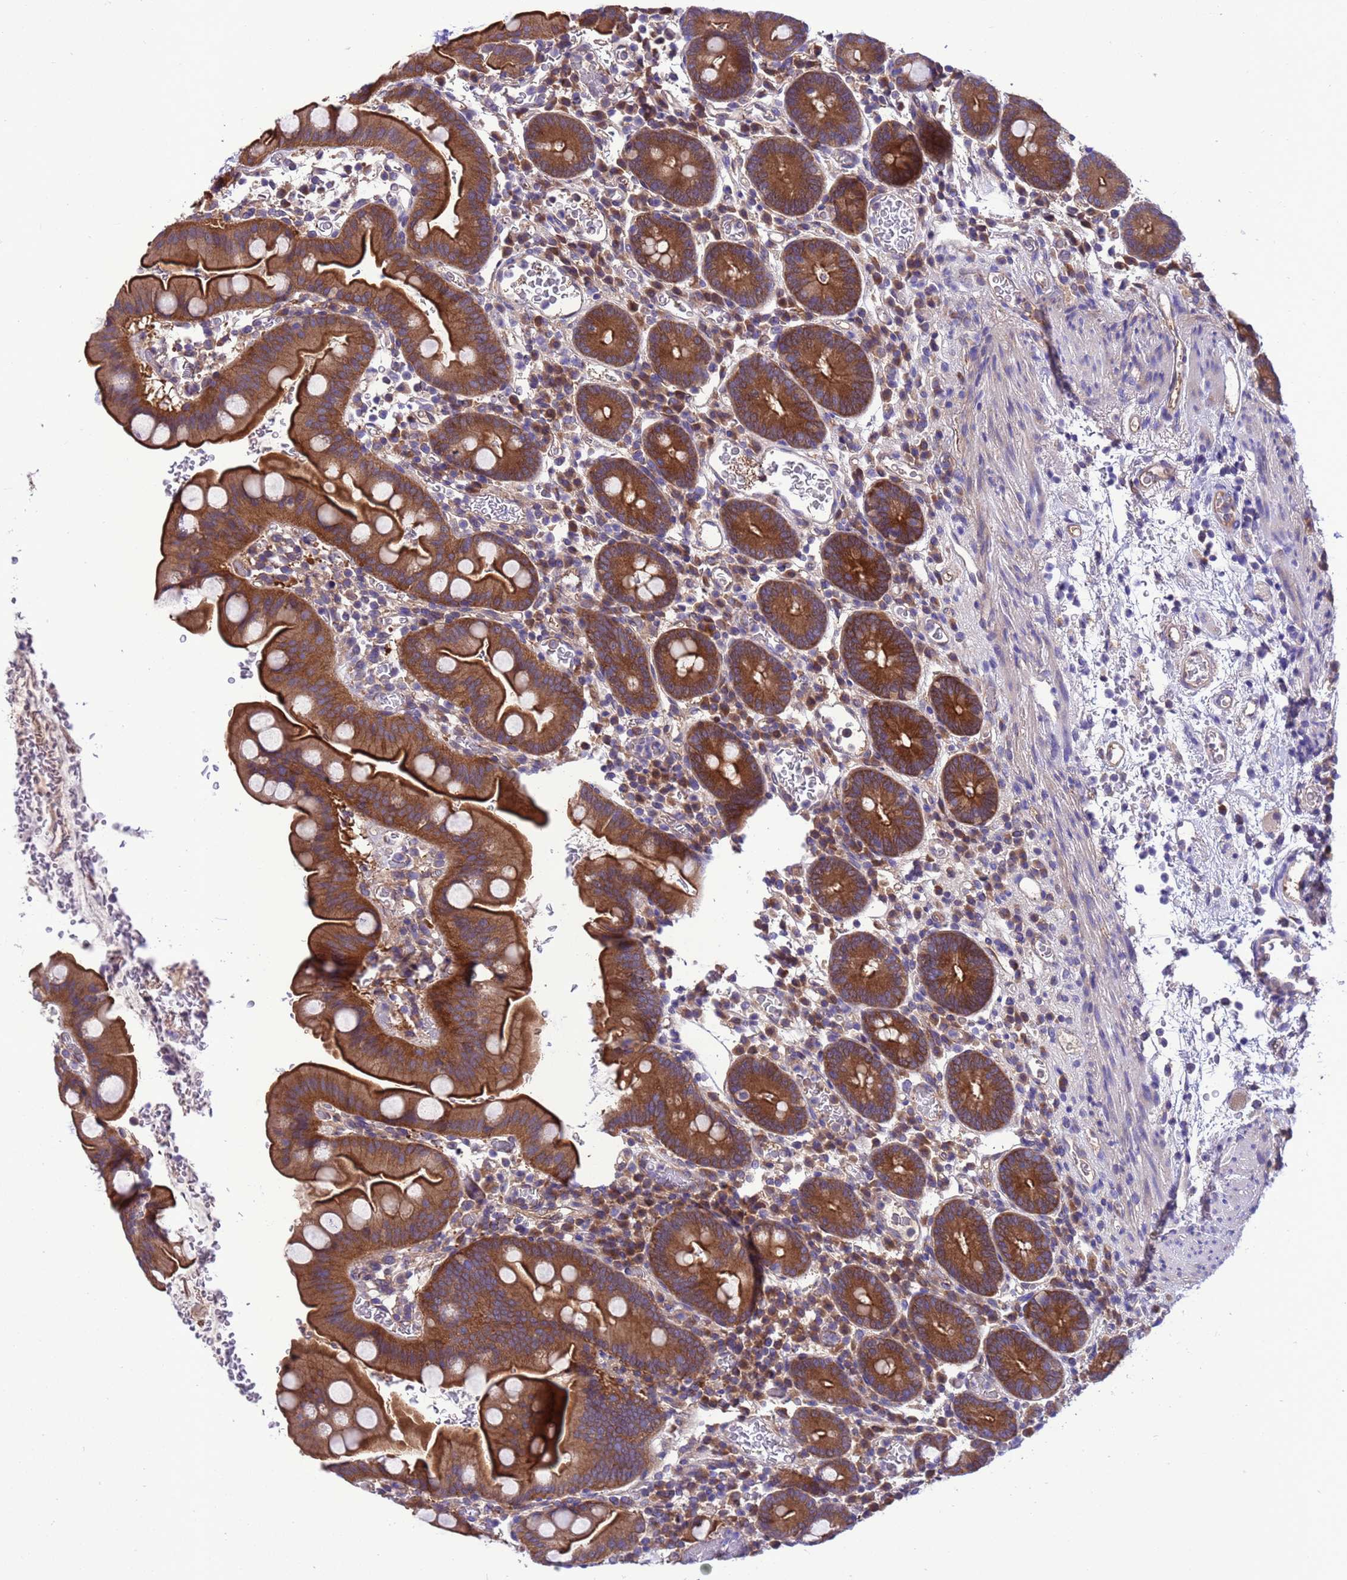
{"staining": {"intensity": "strong", "quantity": ">75%", "location": "cytoplasmic/membranous"}, "tissue": "small intestine", "cell_type": "Glandular cells", "image_type": "normal", "snomed": [{"axis": "morphology", "description": "Normal tissue, NOS"}, {"axis": "topography", "description": "Stomach, upper"}, {"axis": "topography", "description": "Stomach, lower"}, {"axis": "topography", "description": "Small intestine"}], "caption": "The image displays immunohistochemical staining of benign small intestine. There is strong cytoplasmic/membranous positivity is identified in about >75% of glandular cells. Nuclei are stained in blue.", "gene": "RABEP2", "patient": {"sex": "male", "age": 68}}